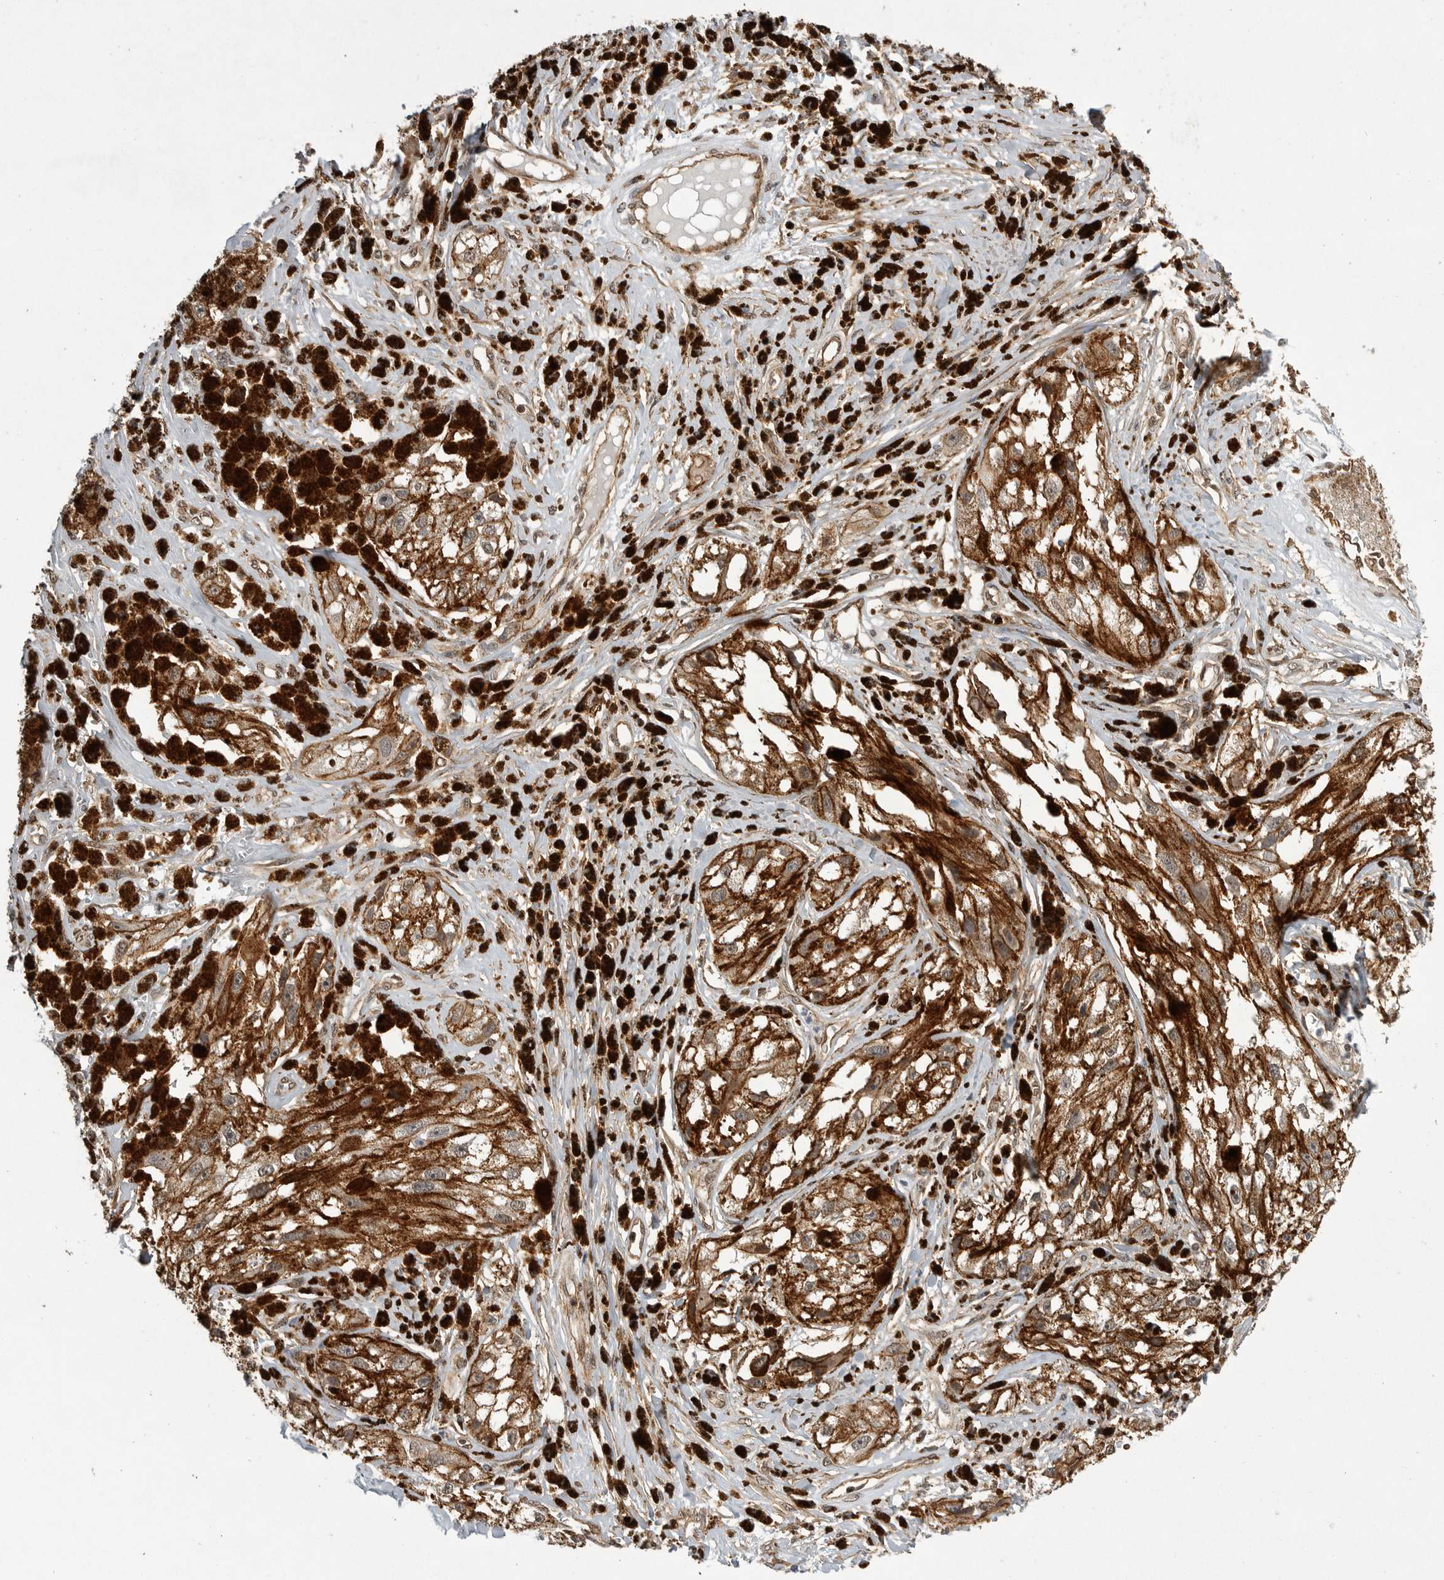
{"staining": {"intensity": "moderate", "quantity": ">75%", "location": "cytoplasmic/membranous"}, "tissue": "melanoma", "cell_type": "Tumor cells", "image_type": "cancer", "snomed": [{"axis": "morphology", "description": "Malignant melanoma, NOS"}, {"axis": "topography", "description": "Skin"}], "caption": "IHC of human malignant melanoma demonstrates medium levels of moderate cytoplasmic/membranous staining in about >75% of tumor cells. The protein is shown in brown color, while the nuclei are stained blue.", "gene": "NECTIN1", "patient": {"sex": "male", "age": 88}}